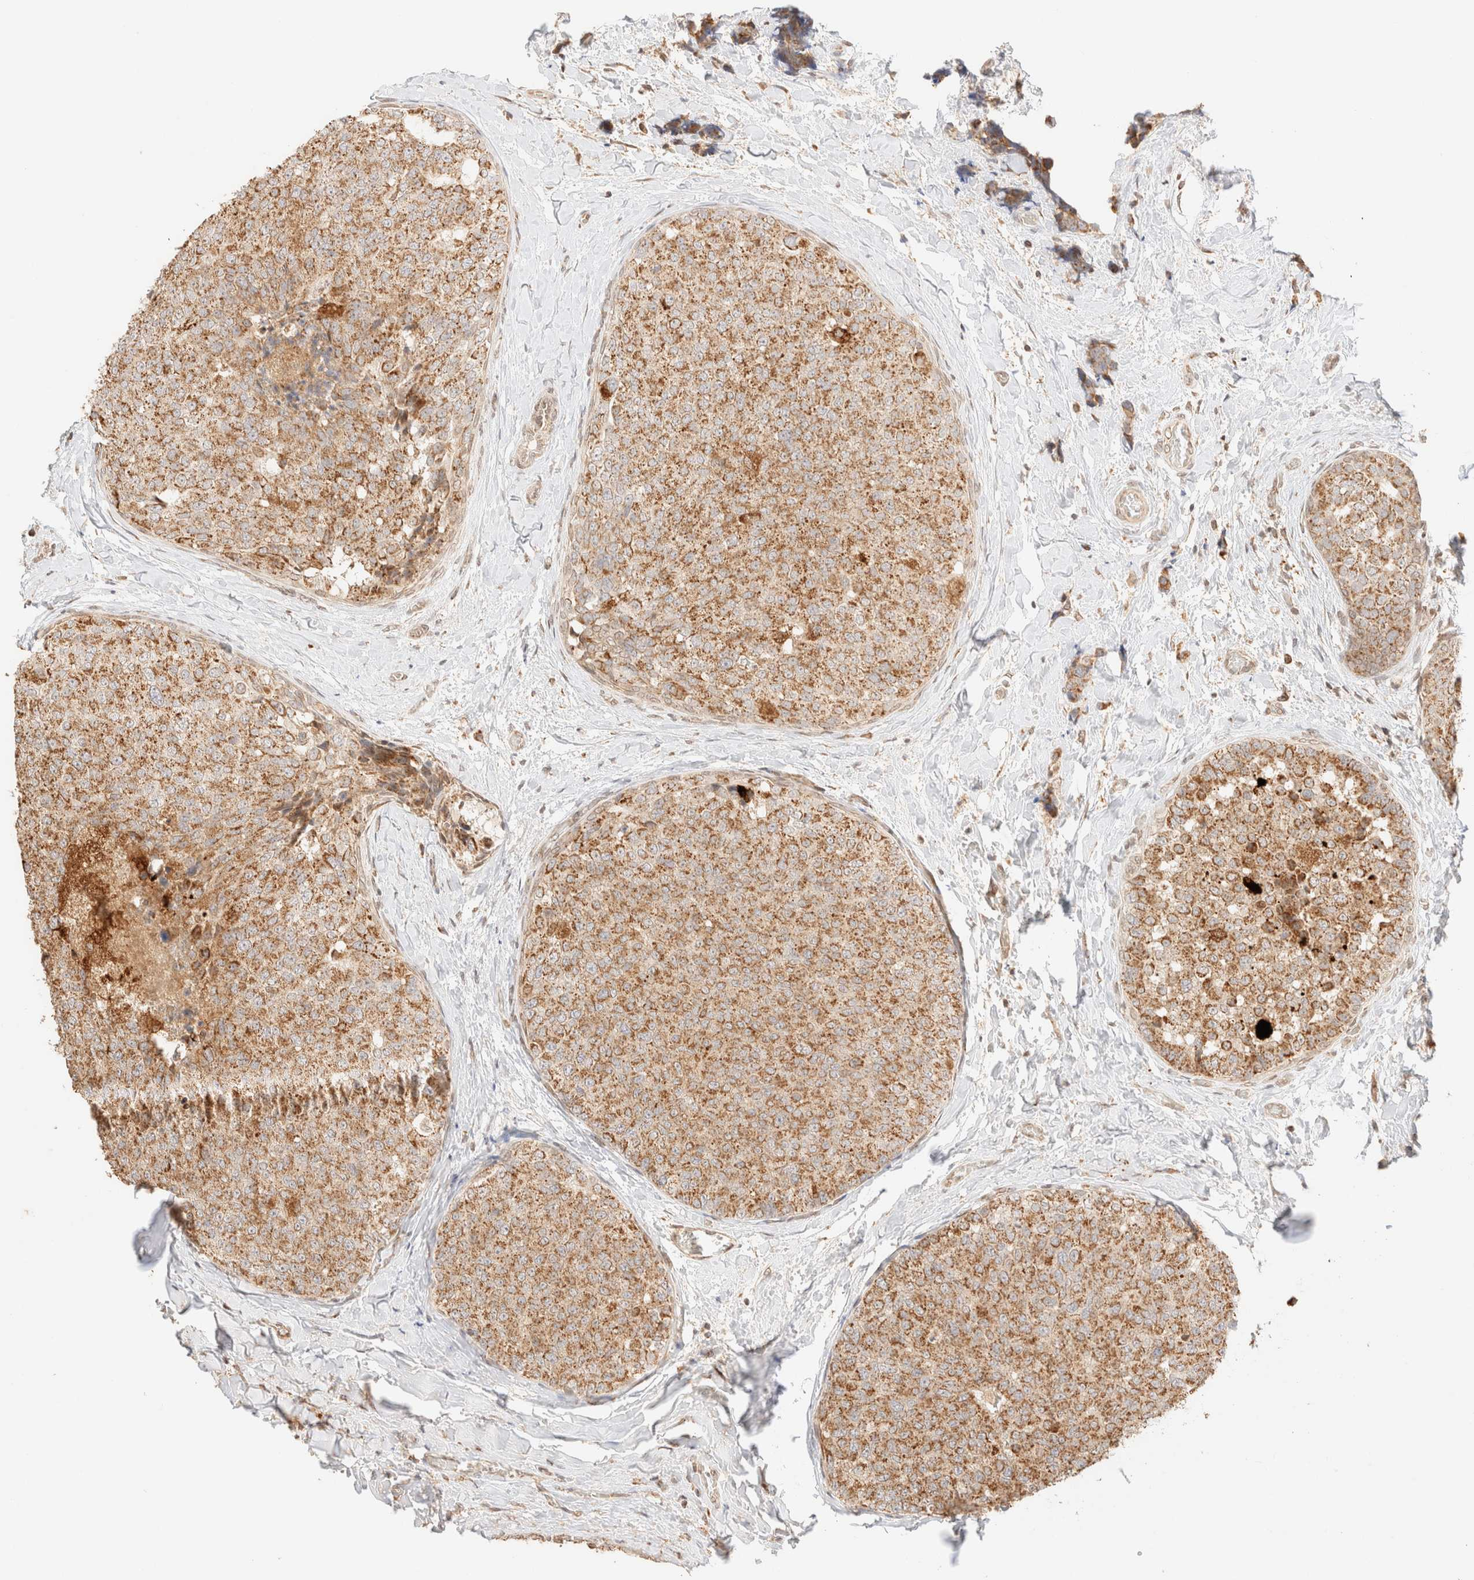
{"staining": {"intensity": "moderate", "quantity": ">75%", "location": "cytoplasmic/membranous"}, "tissue": "breast cancer", "cell_type": "Tumor cells", "image_type": "cancer", "snomed": [{"axis": "morphology", "description": "Normal tissue, NOS"}, {"axis": "morphology", "description": "Duct carcinoma"}, {"axis": "topography", "description": "Breast"}], "caption": "Breast invasive ductal carcinoma stained with a brown dye reveals moderate cytoplasmic/membranous positive staining in approximately >75% of tumor cells.", "gene": "TACO1", "patient": {"sex": "female", "age": 43}}